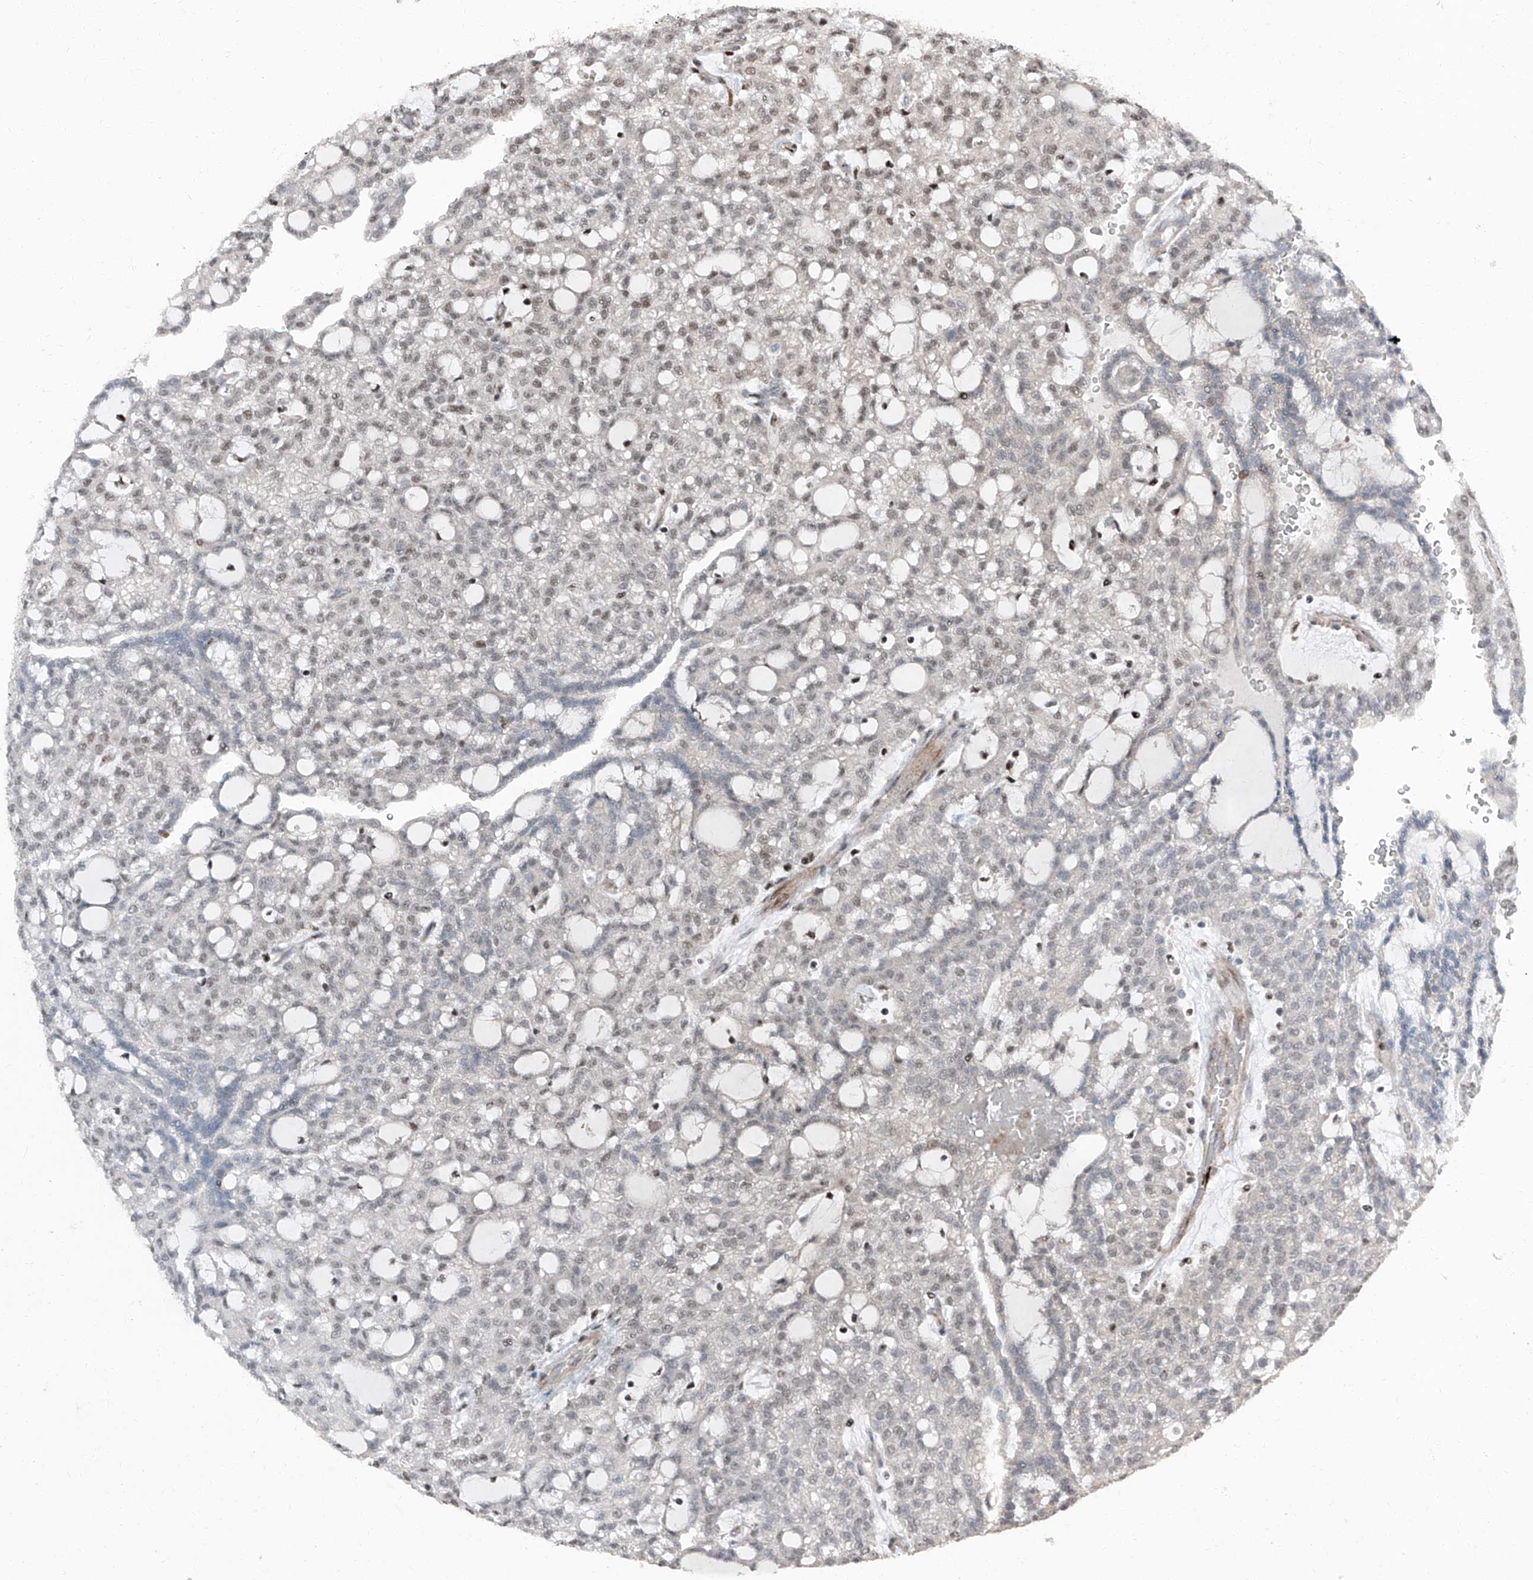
{"staining": {"intensity": "weak", "quantity": "25%-75%", "location": "nuclear"}, "tissue": "renal cancer", "cell_type": "Tumor cells", "image_type": "cancer", "snomed": [{"axis": "morphology", "description": "Adenocarcinoma, NOS"}, {"axis": "topography", "description": "Kidney"}], "caption": "Weak nuclear expression for a protein is identified in about 25%-75% of tumor cells of renal adenocarcinoma using immunohistochemistry (IHC).", "gene": "FKBP5", "patient": {"sex": "male", "age": 63}}